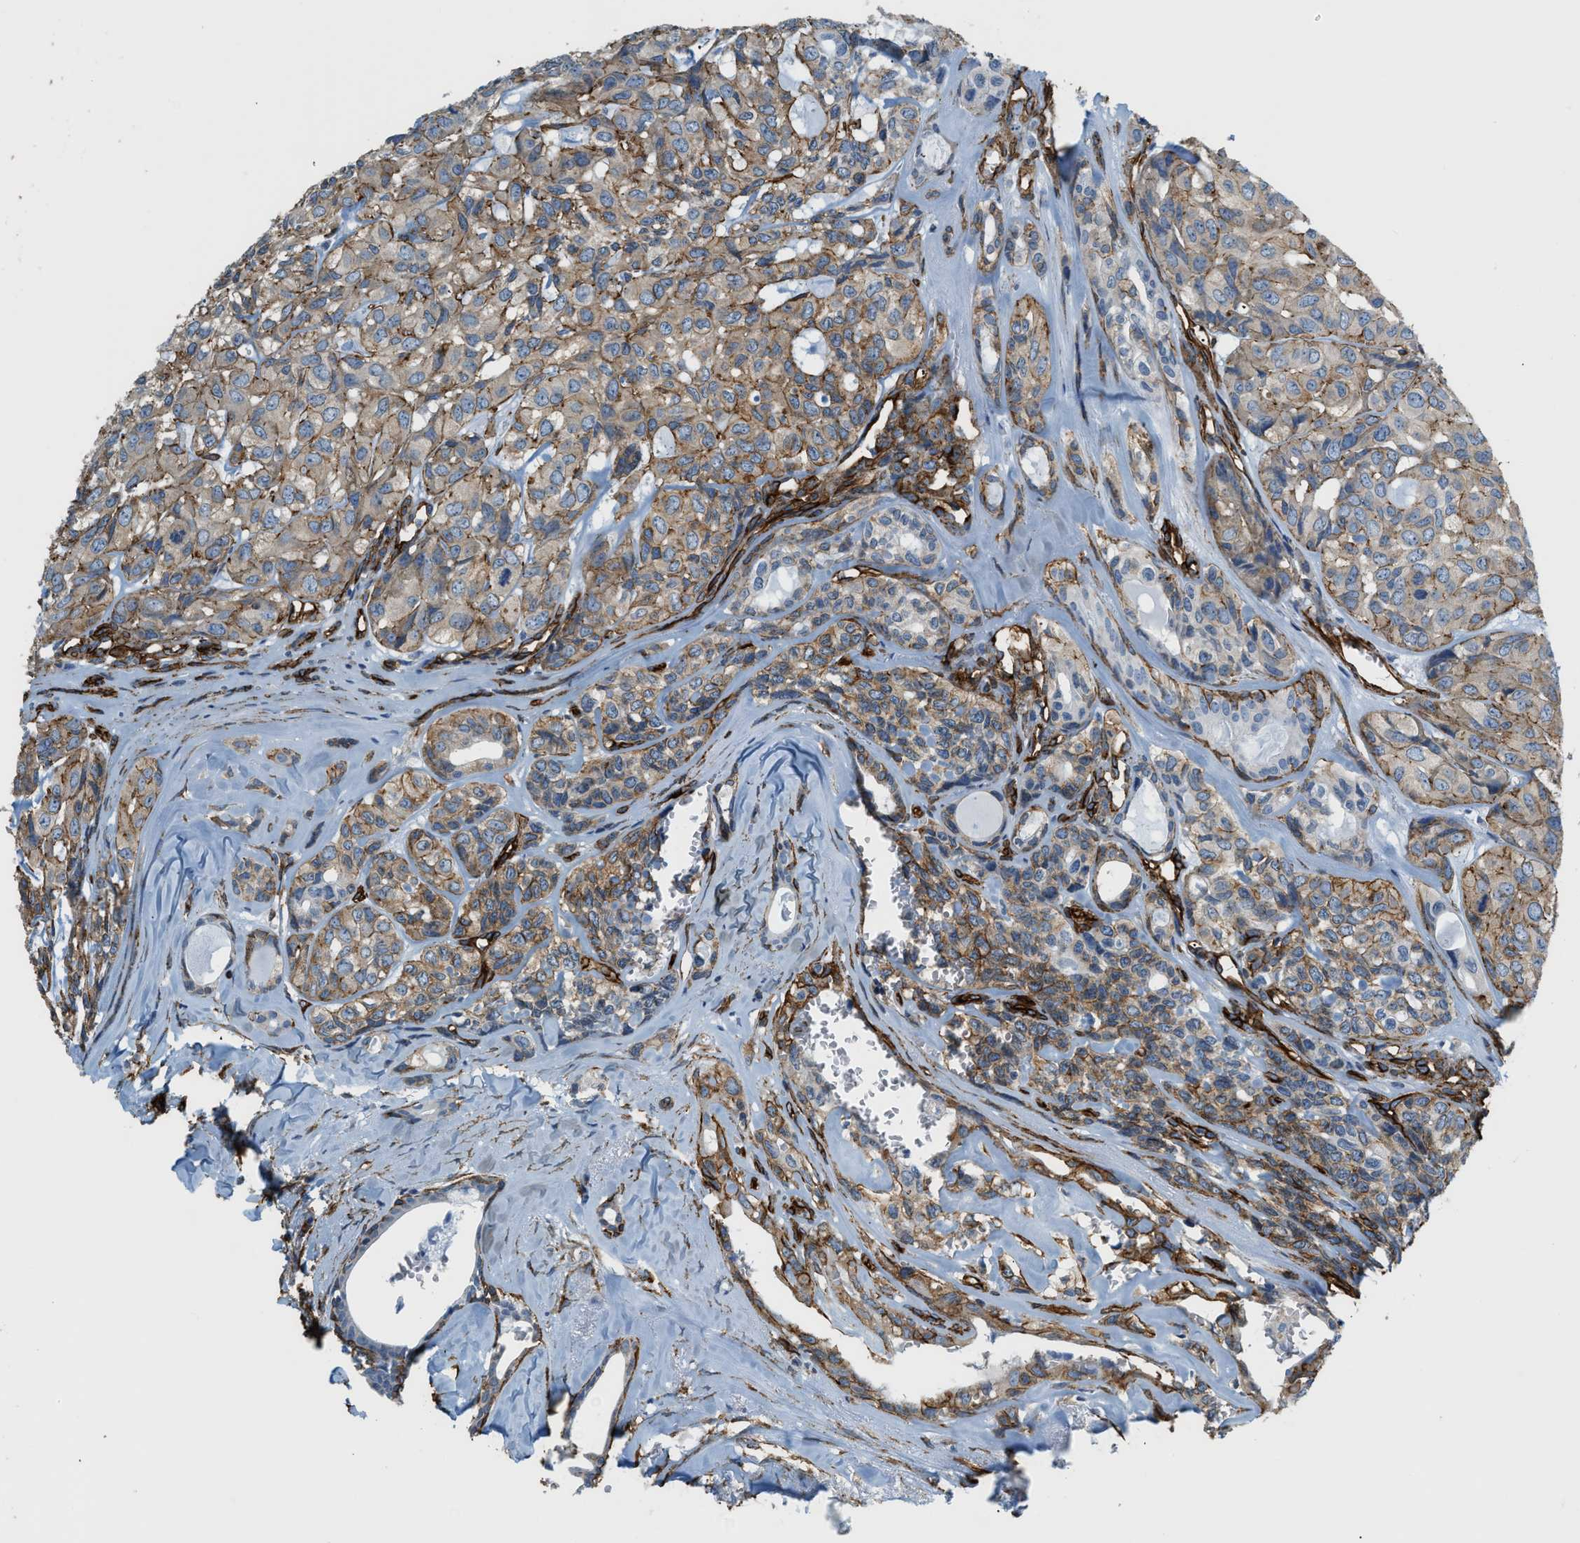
{"staining": {"intensity": "moderate", "quantity": ">75%", "location": "cytoplasmic/membranous"}, "tissue": "head and neck cancer", "cell_type": "Tumor cells", "image_type": "cancer", "snomed": [{"axis": "morphology", "description": "Adenocarcinoma, NOS"}, {"axis": "topography", "description": "Salivary gland, NOS"}, {"axis": "topography", "description": "Head-Neck"}], "caption": "Adenocarcinoma (head and neck) stained for a protein (brown) displays moderate cytoplasmic/membranous positive staining in about >75% of tumor cells.", "gene": "TMEM43", "patient": {"sex": "female", "age": 76}}